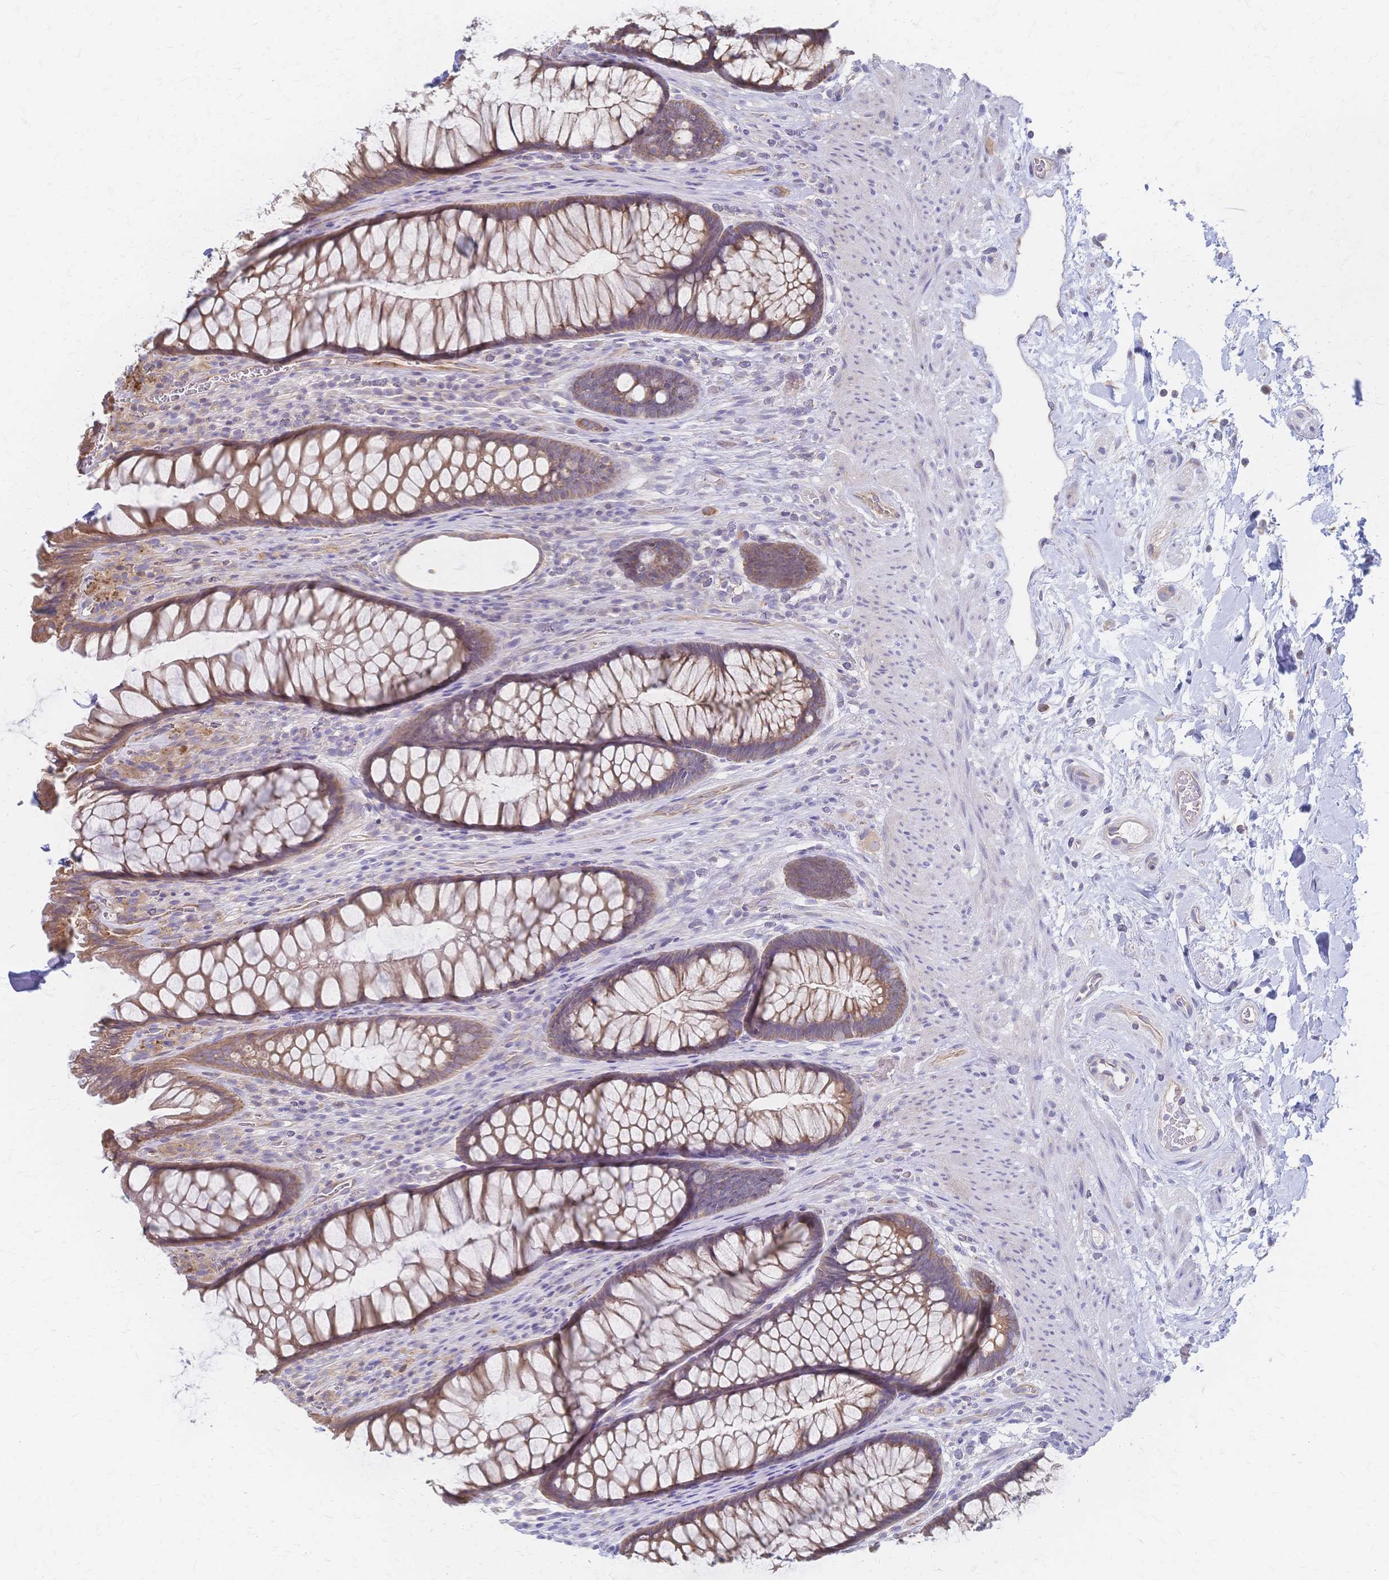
{"staining": {"intensity": "moderate", "quantity": ">75%", "location": "cytoplasmic/membranous"}, "tissue": "rectum", "cell_type": "Glandular cells", "image_type": "normal", "snomed": [{"axis": "morphology", "description": "Normal tissue, NOS"}, {"axis": "topography", "description": "Rectum"}], "caption": "Protein expression analysis of unremarkable human rectum reveals moderate cytoplasmic/membranous expression in approximately >75% of glandular cells. The protein of interest is stained brown, and the nuclei are stained in blue (DAB (3,3'-diaminobenzidine) IHC with brightfield microscopy, high magnification).", "gene": "CYB5A", "patient": {"sex": "male", "age": 53}}